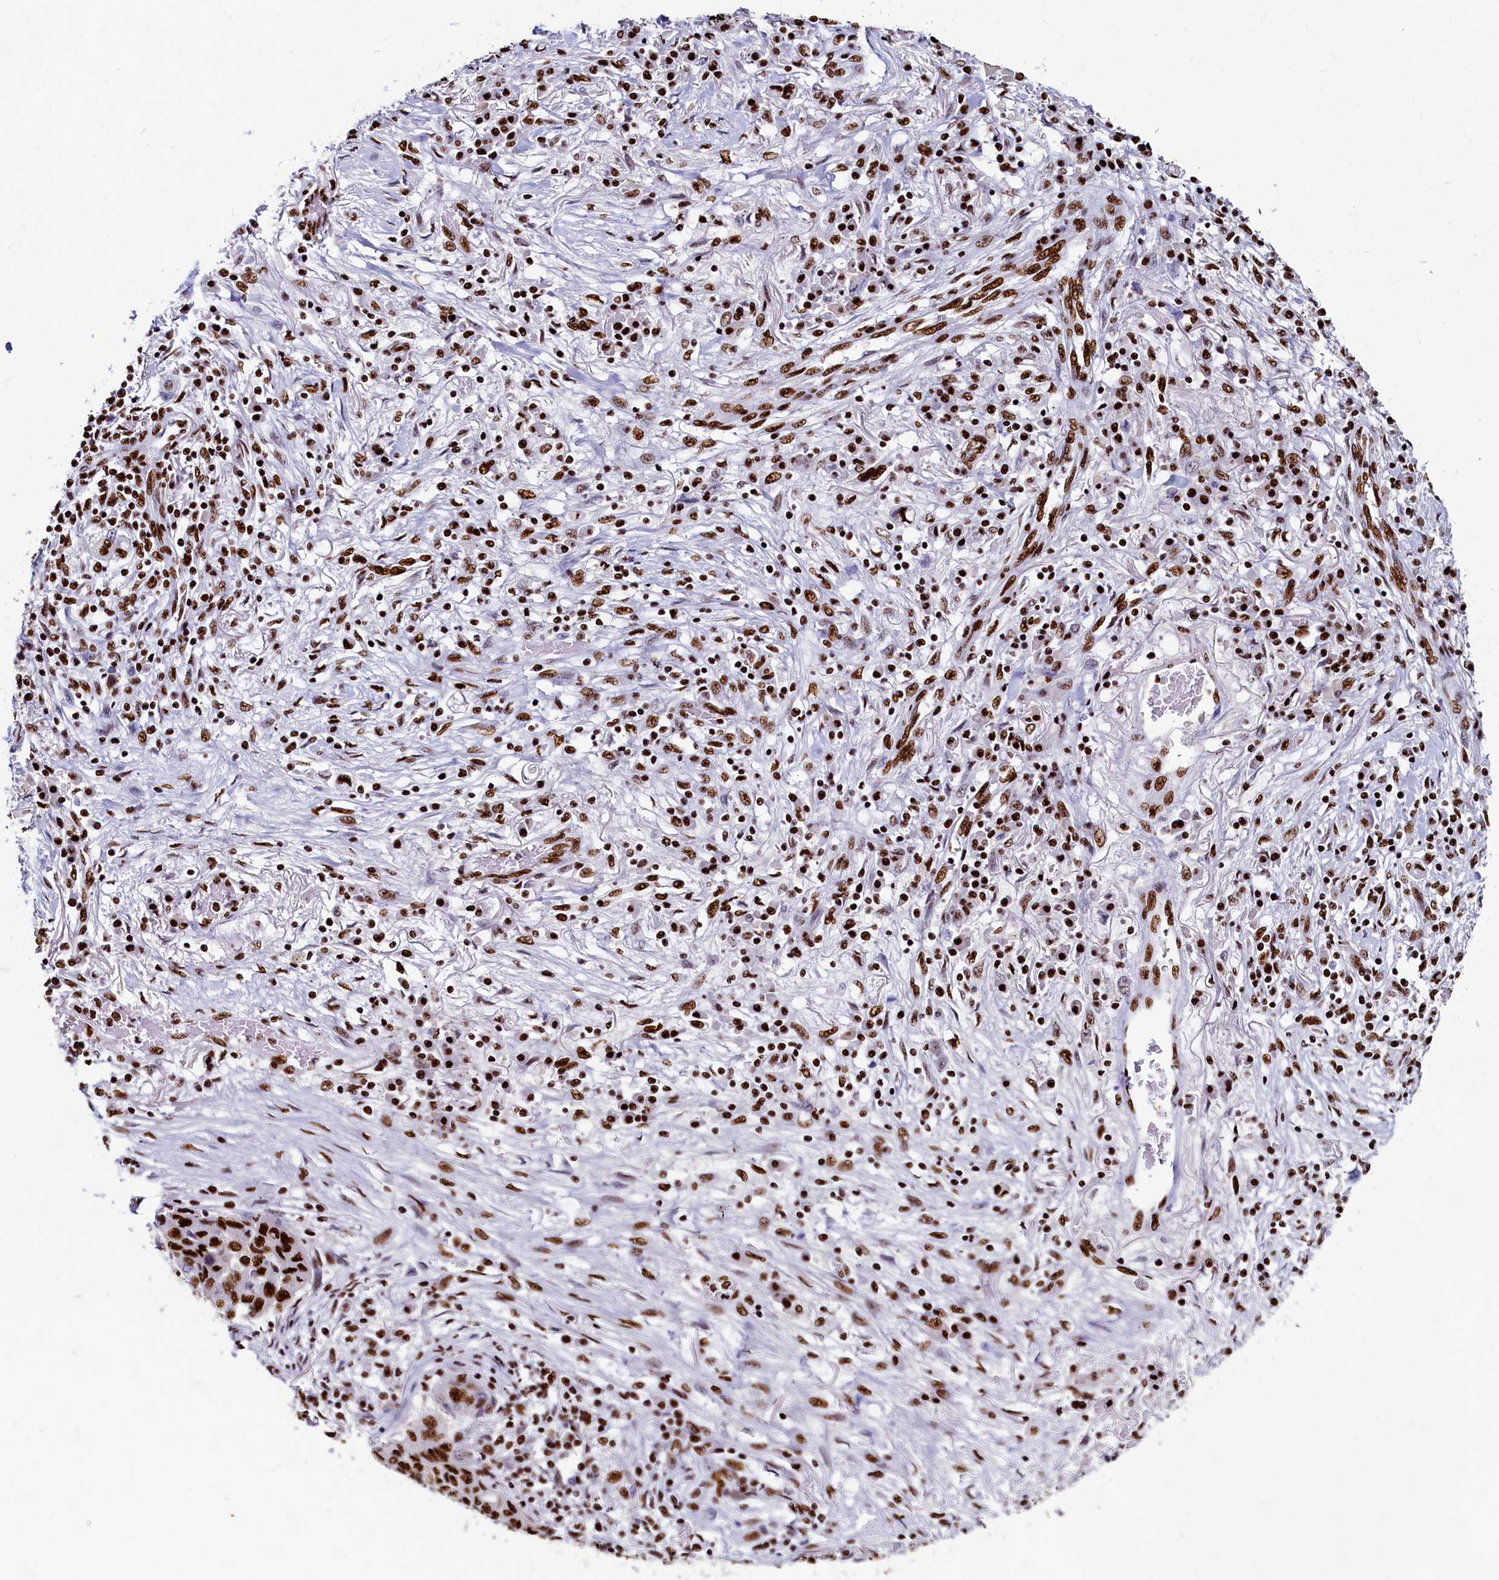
{"staining": {"intensity": "strong", "quantity": ">75%", "location": "nuclear"}, "tissue": "lung cancer", "cell_type": "Tumor cells", "image_type": "cancer", "snomed": [{"axis": "morphology", "description": "Squamous cell carcinoma, NOS"}, {"axis": "topography", "description": "Lung"}], "caption": "IHC (DAB) staining of lung cancer (squamous cell carcinoma) shows strong nuclear protein expression in approximately >75% of tumor cells. Using DAB (3,3'-diaminobenzidine) (brown) and hematoxylin (blue) stains, captured at high magnification using brightfield microscopy.", "gene": "SRRM2", "patient": {"sex": "male", "age": 74}}